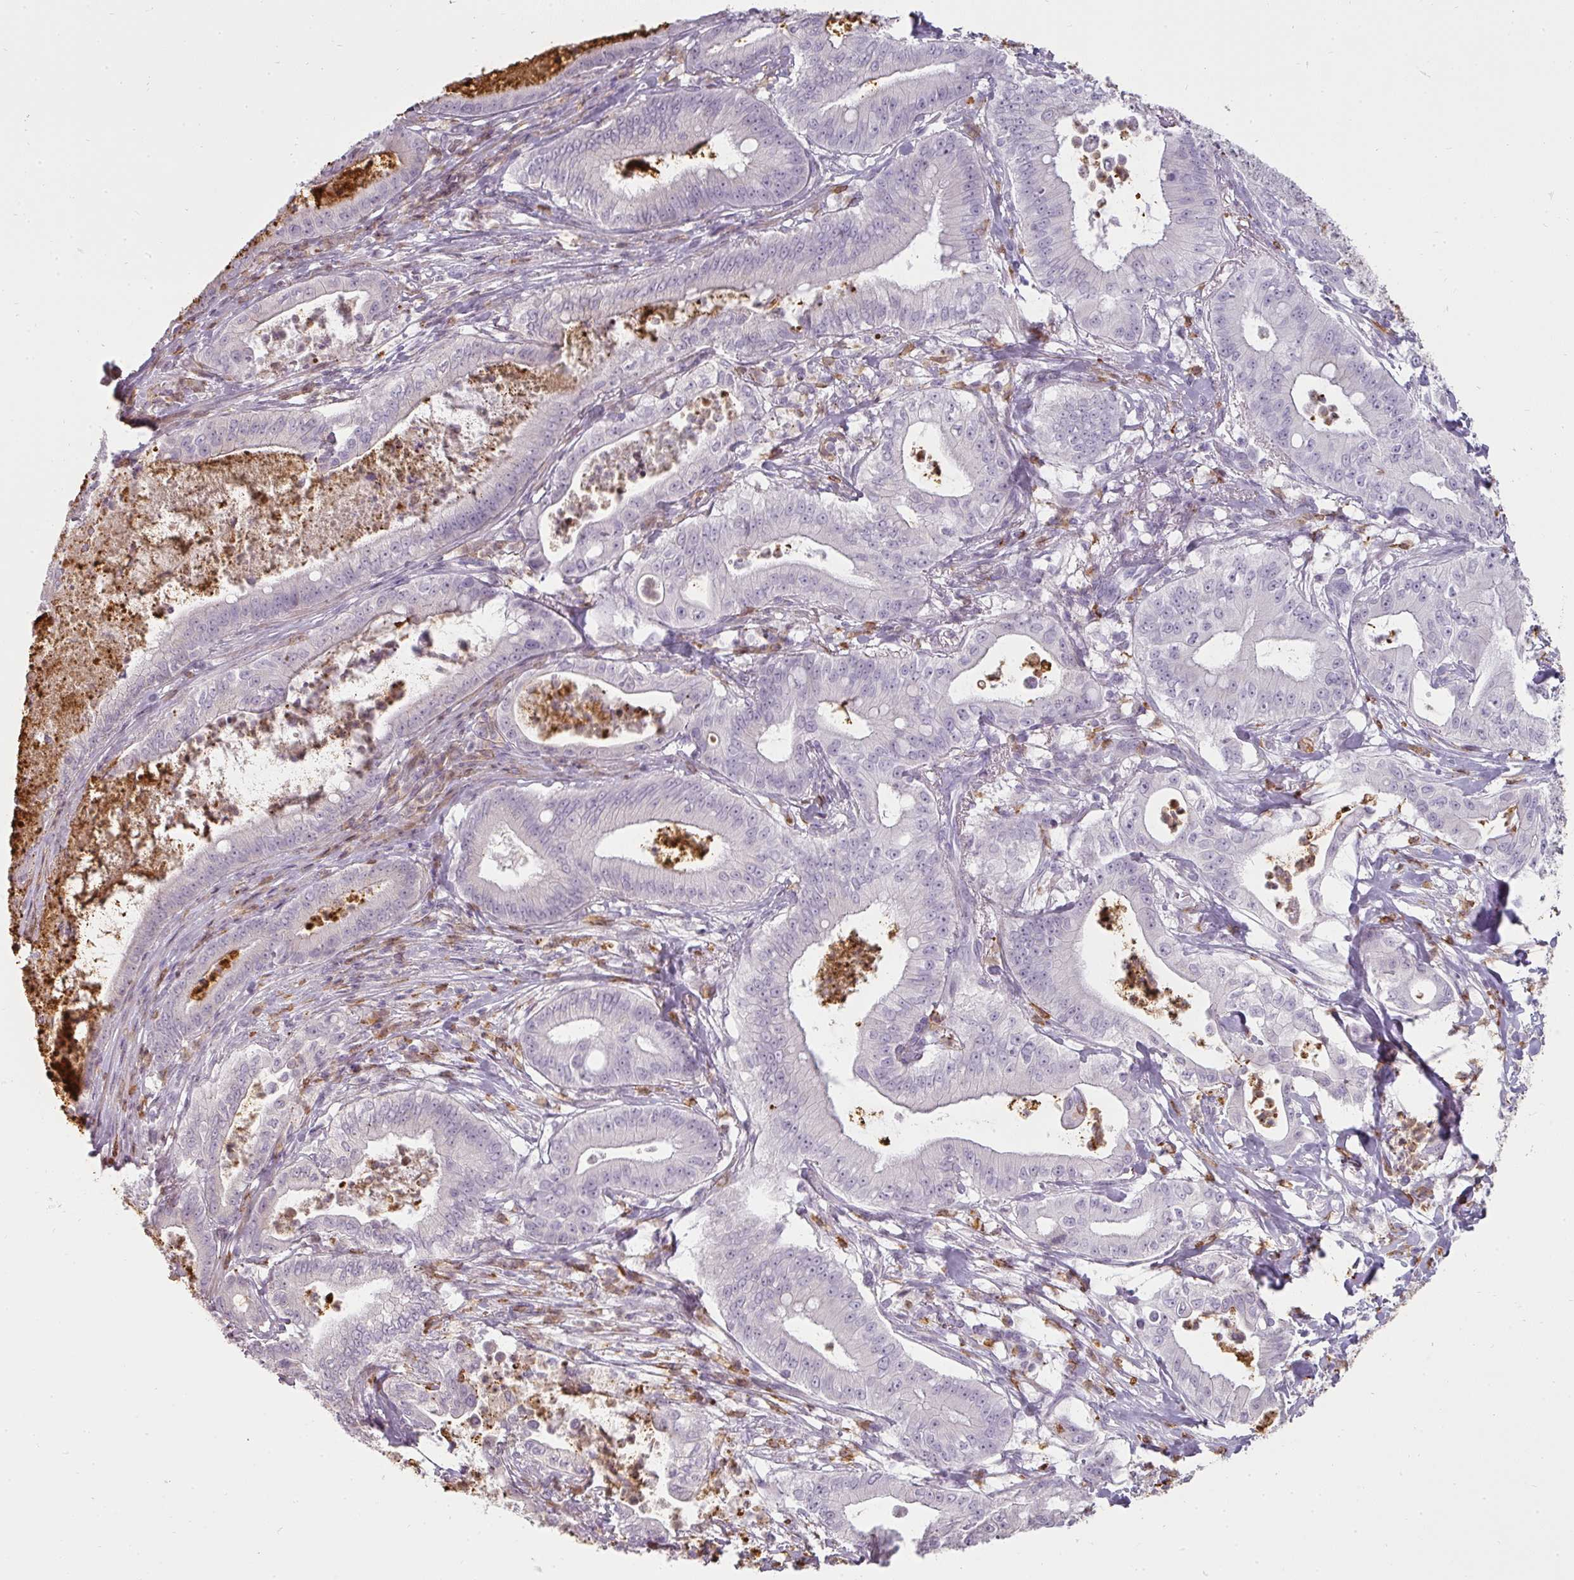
{"staining": {"intensity": "negative", "quantity": "none", "location": "none"}, "tissue": "pancreatic cancer", "cell_type": "Tumor cells", "image_type": "cancer", "snomed": [{"axis": "morphology", "description": "Adenocarcinoma, NOS"}, {"axis": "topography", "description": "Pancreas"}], "caption": "High power microscopy micrograph of an immunohistochemistry (IHC) histopathology image of pancreatic cancer (adenocarcinoma), revealing no significant positivity in tumor cells. (DAB (3,3'-diaminobenzidine) immunohistochemistry (IHC) visualized using brightfield microscopy, high magnification).", "gene": "BIK", "patient": {"sex": "male", "age": 71}}